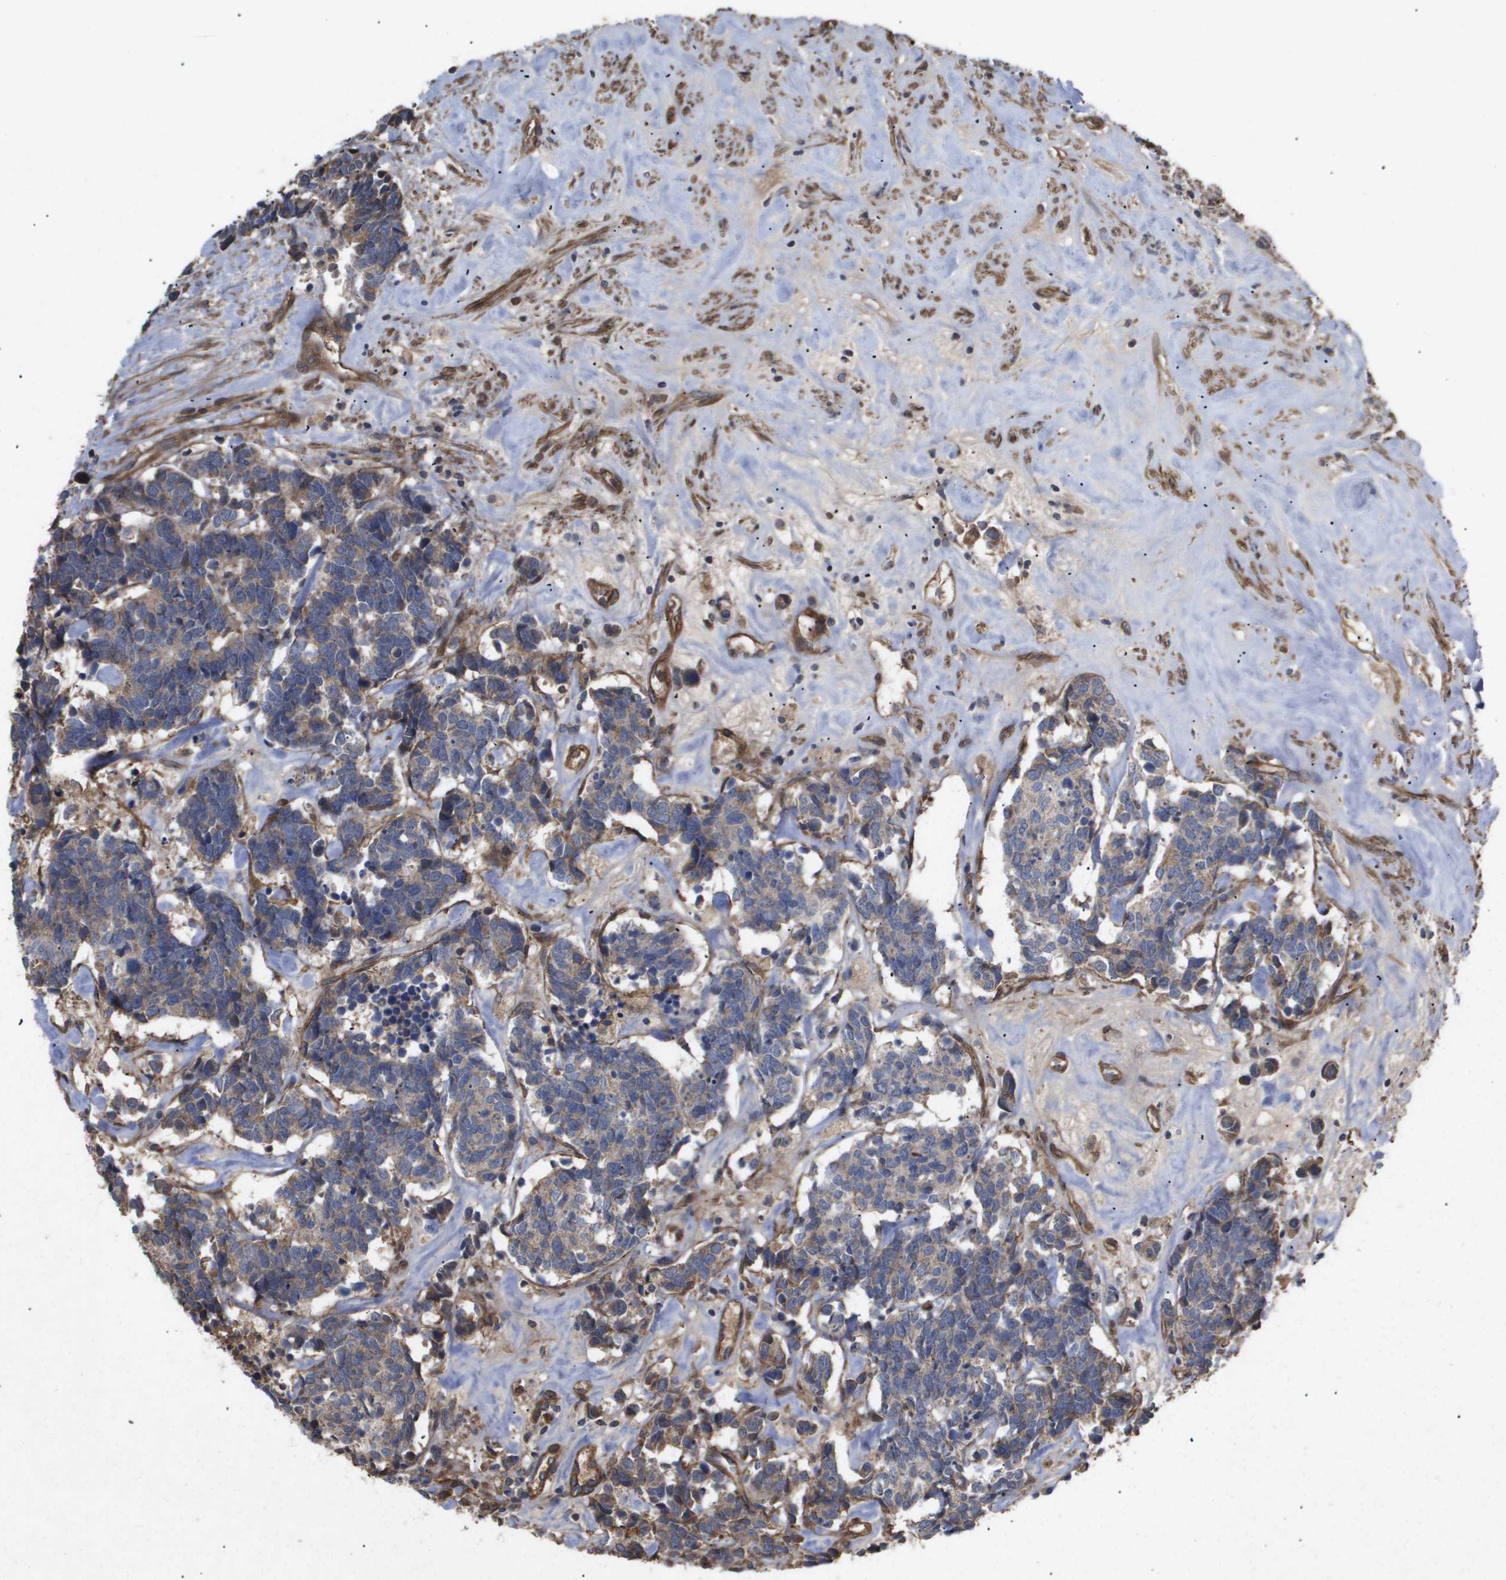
{"staining": {"intensity": "weak", "quantity": ">75%", "location": "cytoplasmic/membranous"}, "tissue": "carcinoid", "cell_type": "Tumor cells", "image_type": "cancer", "snomed": [{"axis": "morphology", "description": "Carcinoma, NOS"}, {"axis": "morphology", "description": "Carcinoid, malignant, NOS"}, {"axis": "topography", "description": "Urinary bladder"}], "caption": "This is an image of immunohistochemistry (IHC) staining of carcinoma, which shows weak staining in the cytoplasmic/membranous of tumor cells.", "gene": "TNS1", "patient": {"sex": "male", "age": 57}}